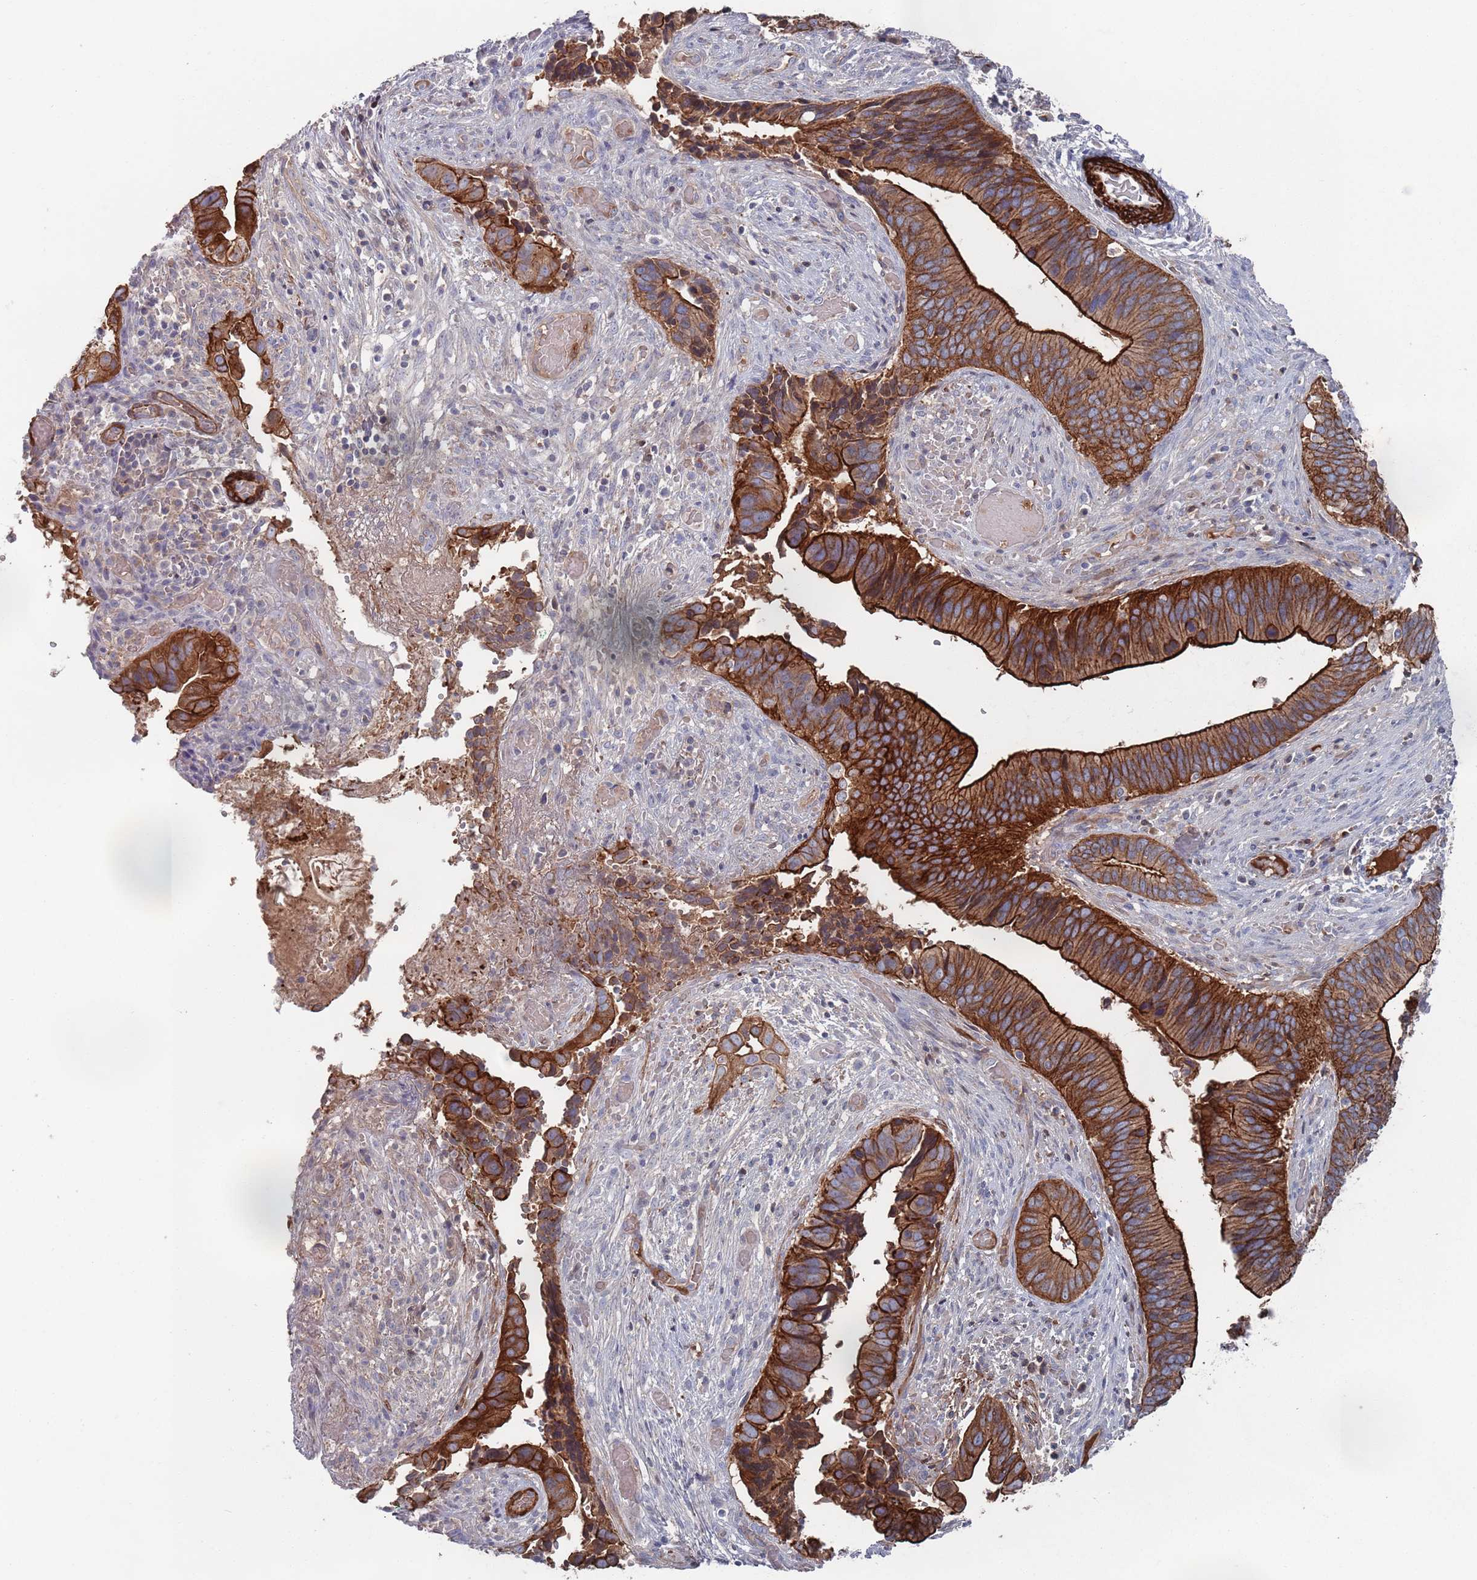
{"staining": {"intensity": "strong", "quantity": ">75%", "location": "cytoplasmic/membranous"}, "tissue": "cervical cancer", "cell_type": "Tumor cells", "image_type": "cancer", "snomed": [{"axis": "morphology", "description": "Adenocarcinoma, NOS"}, {"axis": "topography", "description": "Cervix"}], "caption": "IHC staining of cervical cancer, which displays high levels of strong cytoplasmic/membranous staining in about >75% of tumor cells indicating strong cytoplasmic/membranous protein positivity. The staining was performed using DAB (brown) for protein detection and nuclei were counterstained in hematoxylin (blue).", "gene": "PLEKHA4", "patient": {"sex": "female", "age": 42}}